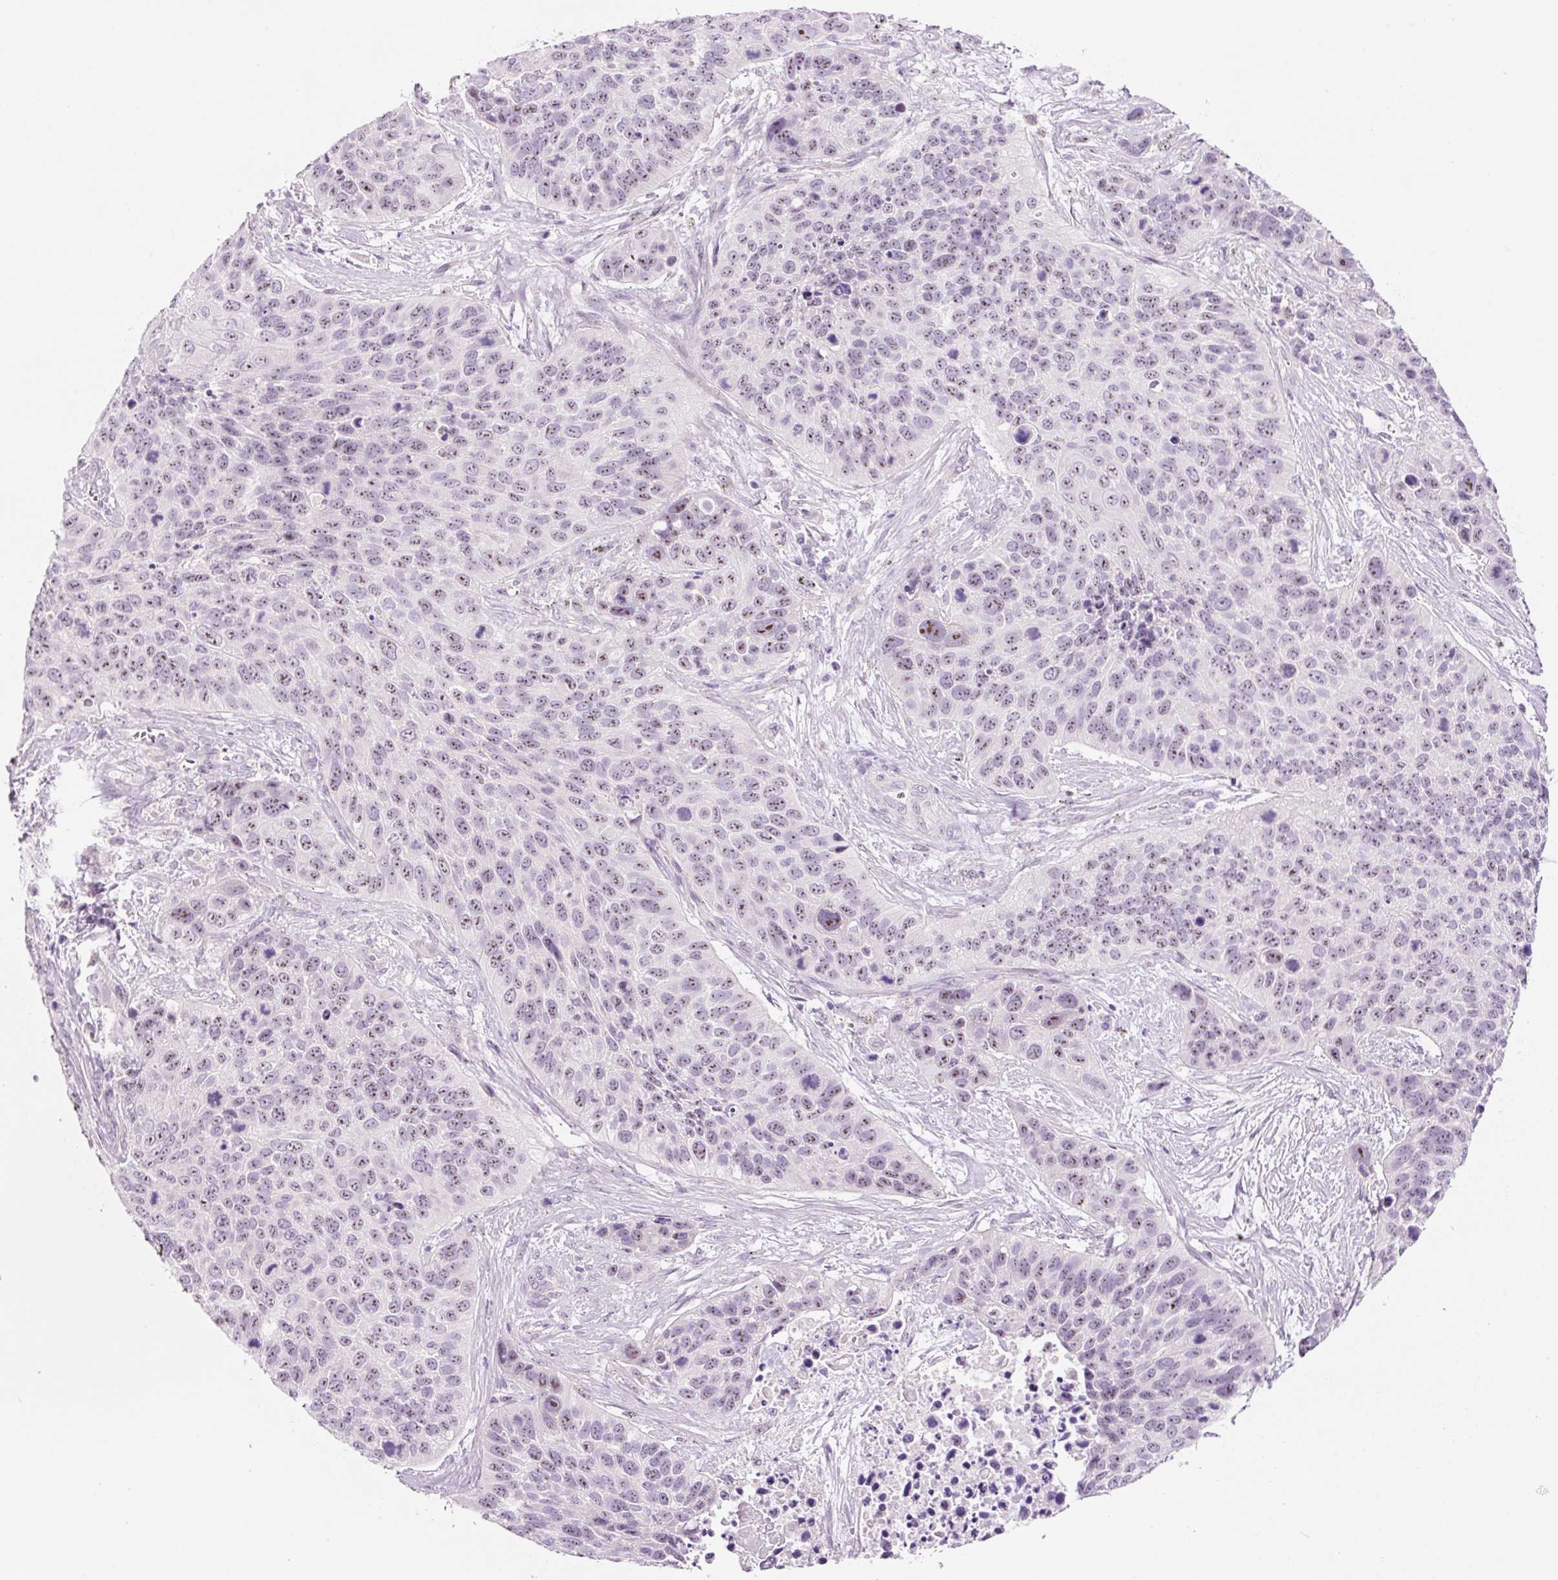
{"staining": {"intensity": "moderate", "quantity": ">75%", "location": "nuclear"}, "tissue": "lung cancer", "cell_type": "Tumor cells", "image_type": "cancer", "snomed": [{"axis": "morphology", "description": "Squamous cell carcinoma, NOS"}, {"axis": "topography", "description": "Lung"}], "caption": "There is medium levels of moderate nuclear staining in tumor cells of lung cancer, as demonstrated by immunohistochemical staining (brown color).", "gene": "GCG", "patient": {"sex": "male", "age": 62}}